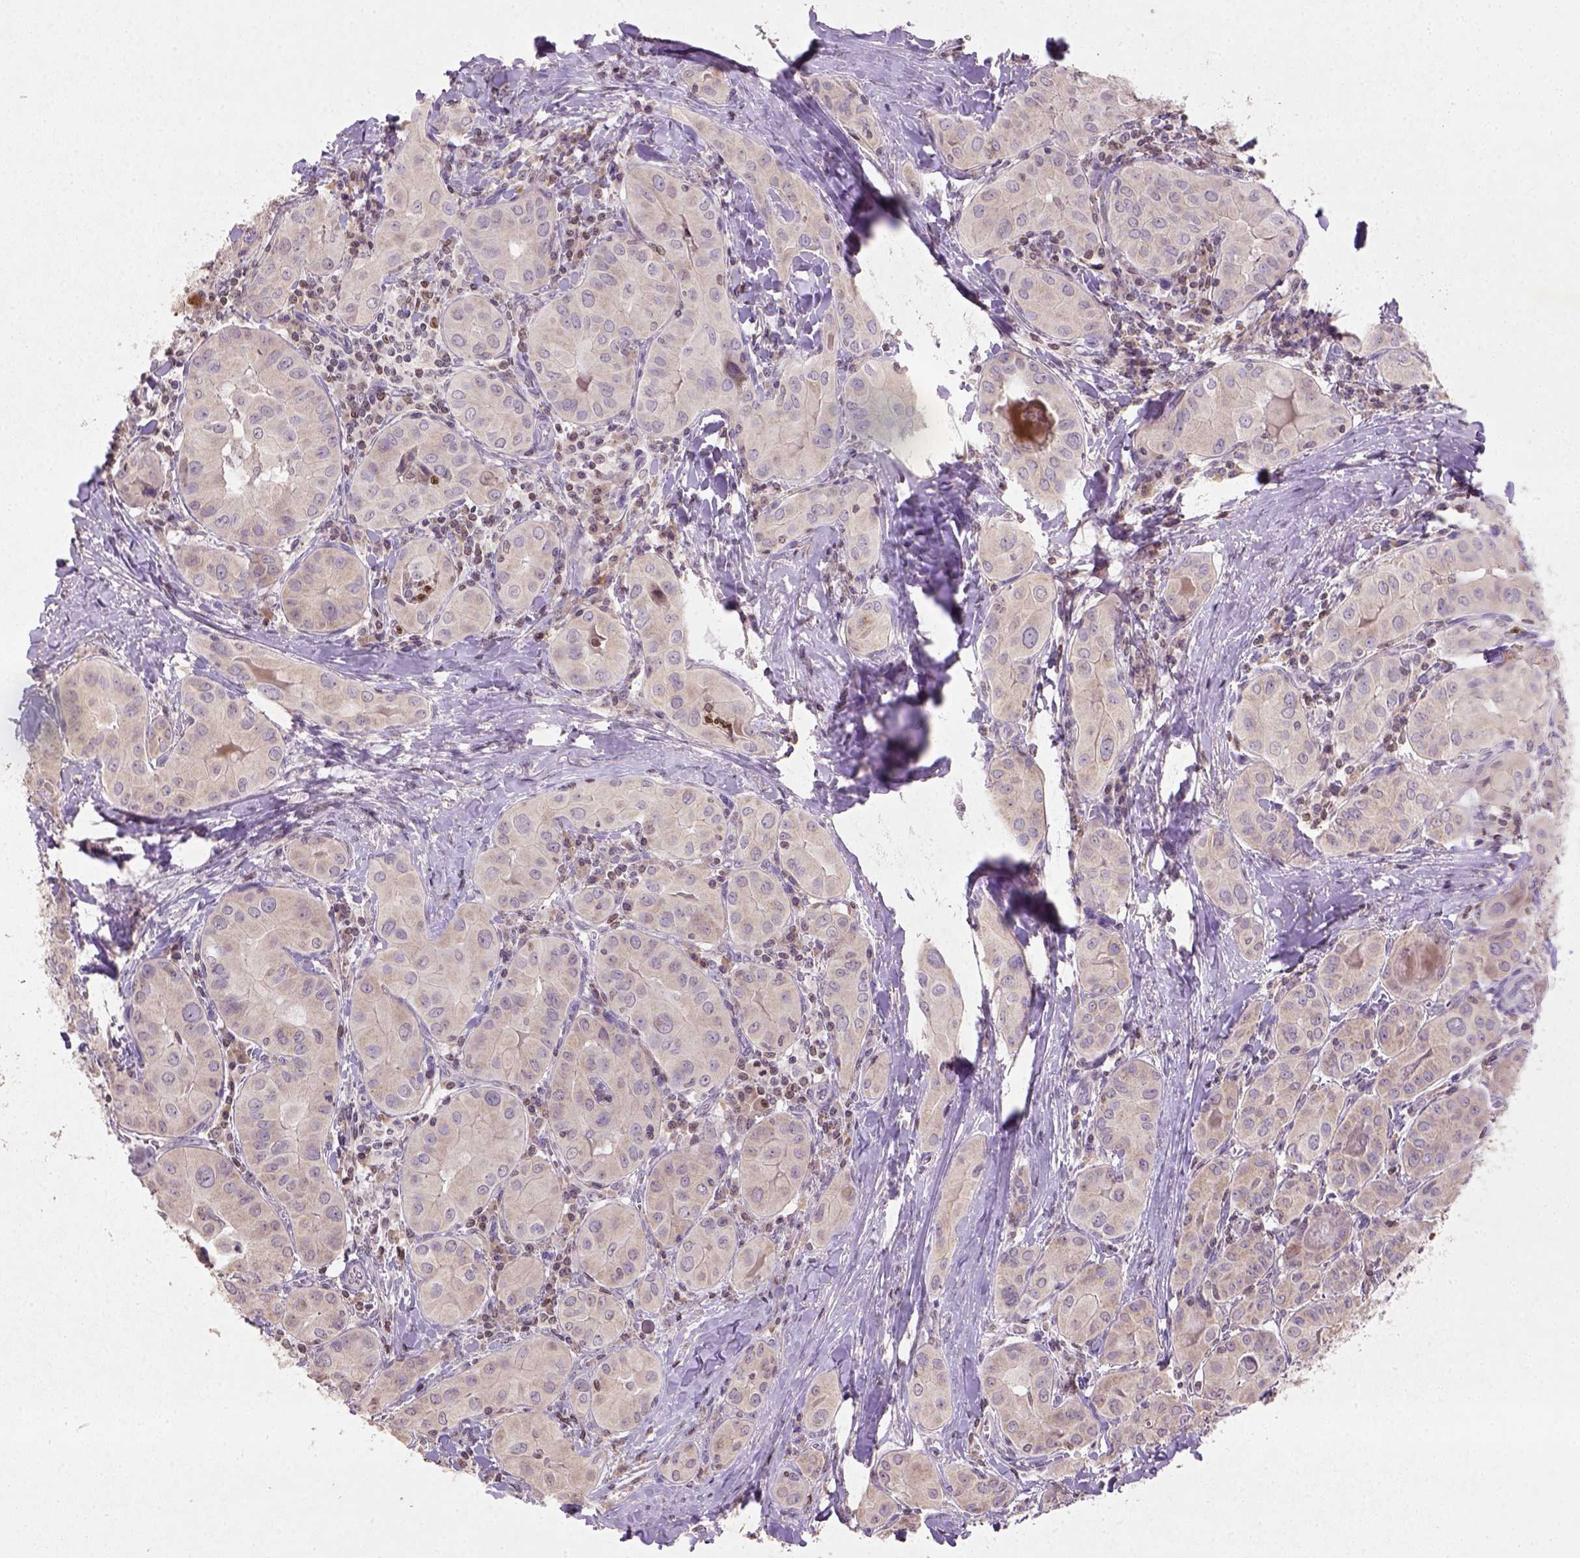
{"staining": {"intensity": "weak", "quantity": "<25%", "location": "cytoplasmic/membranous"}, "tissue": "thyroid cancer", "cell_type": "Tumor cells", "image_type": "cancer", "snomed": [{"axis": "morphology", "description": "Papillary adenocarcinoma, NOS"}, {"axis": "topography", "description": "Thyroid gland"}], "caption": "Immunohistochemistry (IHC) micrograph of thyroid cancer (papillary adenocarcinoma) stained for a protein (brown), which displays no expression in tumor cells.", "gene": "NUDT3", "patient": {"sex": "female", "age": 37}}